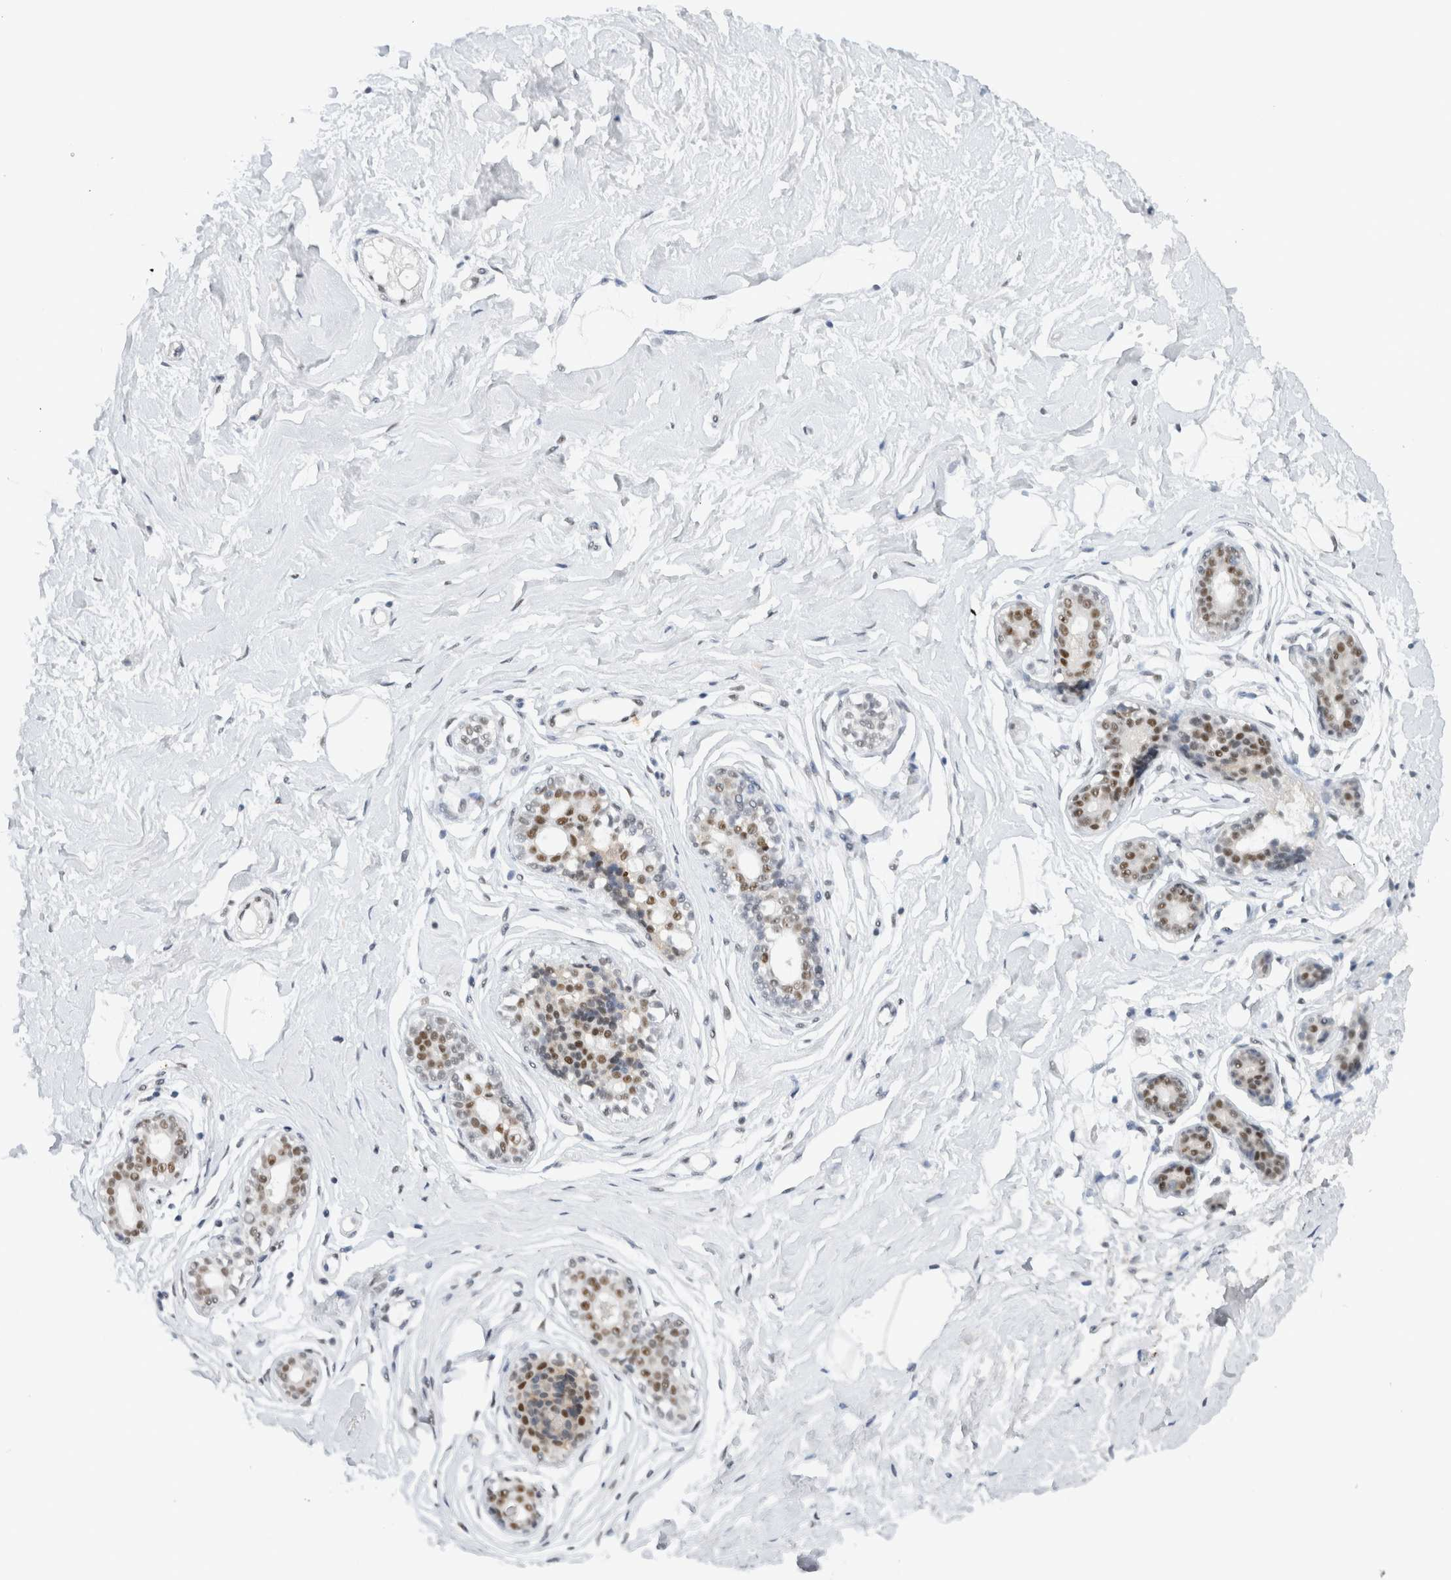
{"staining": {"intensity": "moderate", "quantity": ">75%", "location": "nuclear"}, "tissue": "breast", "cell_type": "Adipocytes", "image_type": "normal", "snomed": [{"axis": "morphology", "description": "Normal tissue, NOS"}, {"axis": "topography", "description": "Breast"}], "caption": "A brown stain shows moderate nuclear expression of a protein in adipocytes of benign human breast.", "gene": "COPS7A", "patient": {"sex": "female", "age": 23}}